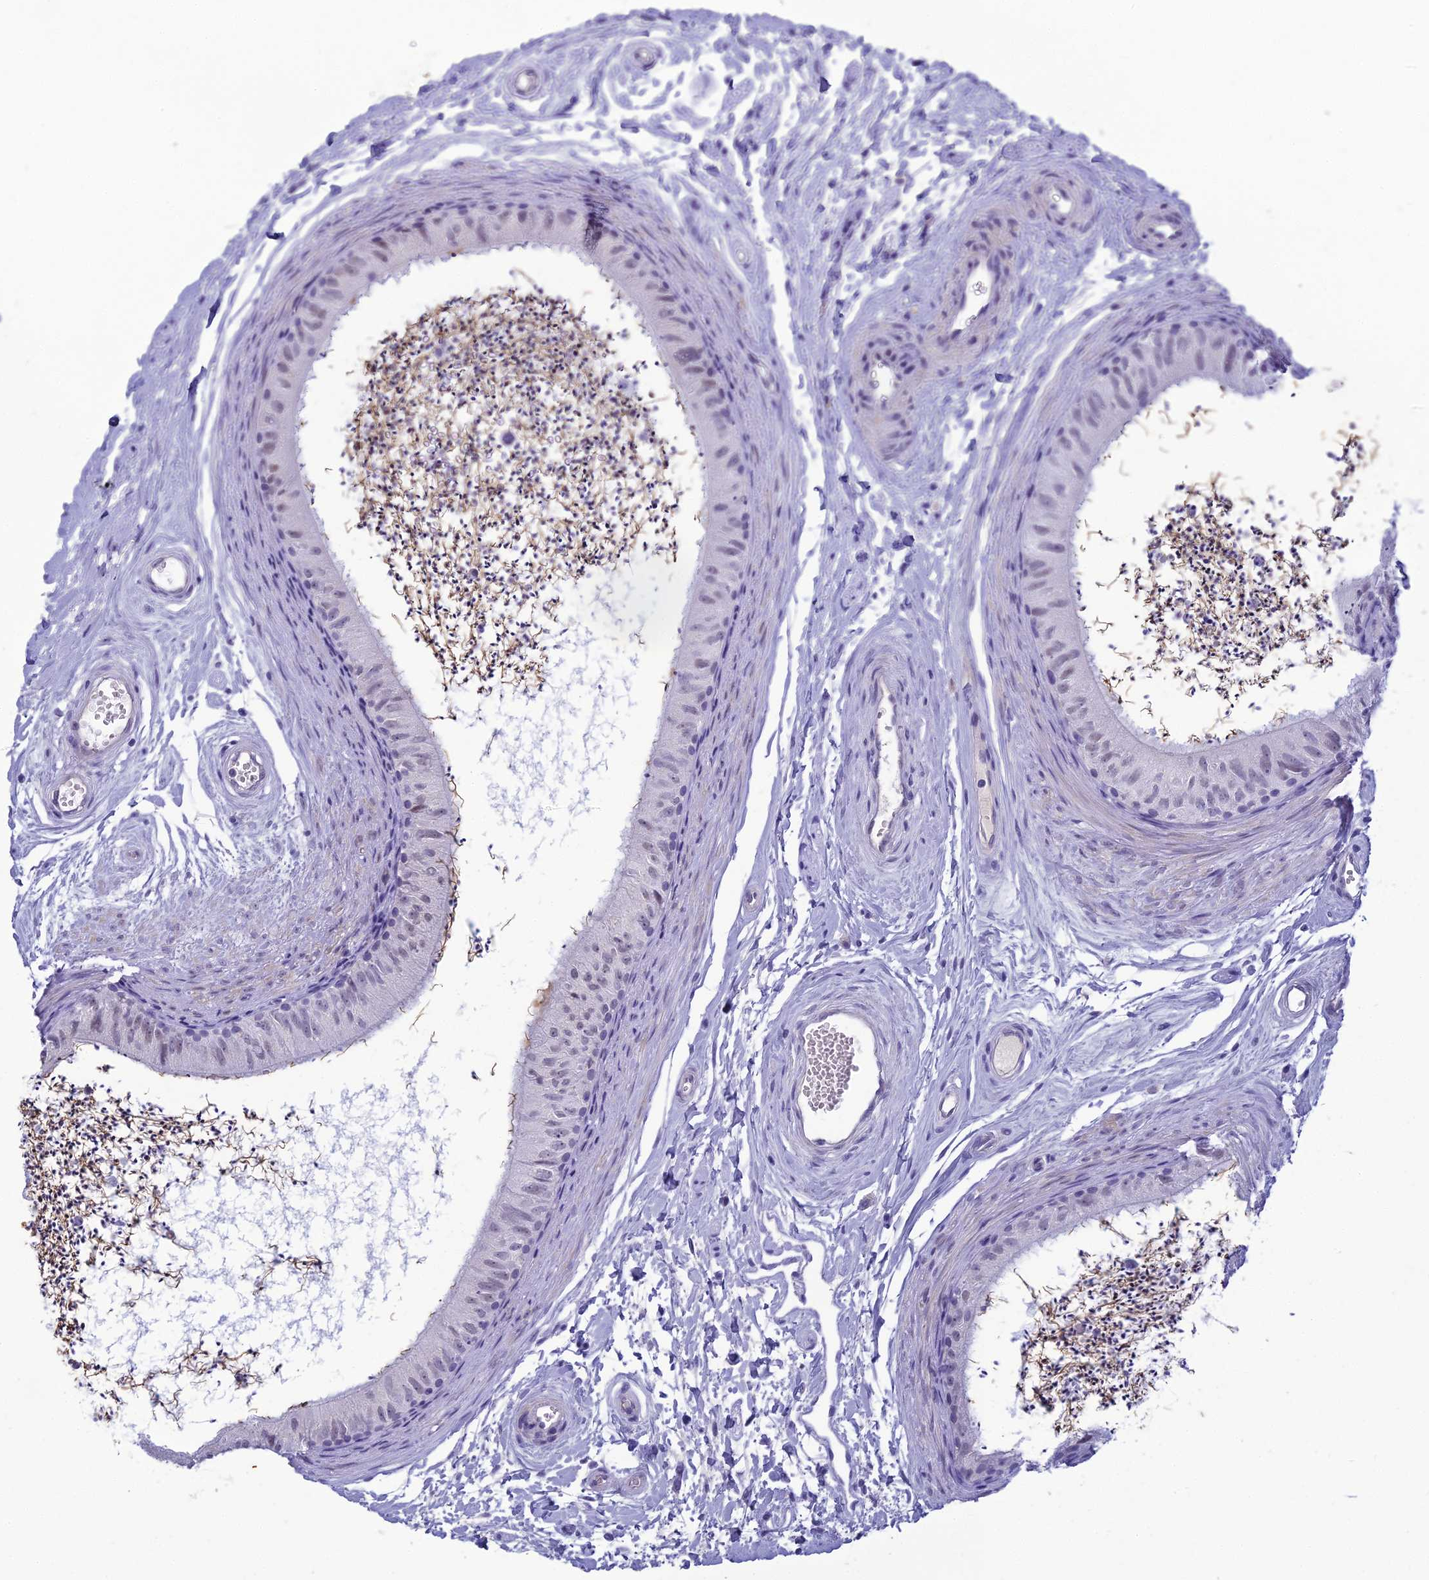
{"staining": {"intensity": "weak", "quantity": "<25%", "location": "nuclear"}, "tissue": "epididymis", "cell_type": "Glandular cells", "image_type": "normal", "snomed": [{"axis": "morphology", "description": "Normal tissue, NOS"}, {"axis": "topography", "description": "Epididymis"}], "caption": "The photomicrograph demonstrates no significant staining in glandular cells of epididymis. Nuclei are stained in blue.", "gene": "MUC13", "patient": {"sex": "male", "age": 56}}